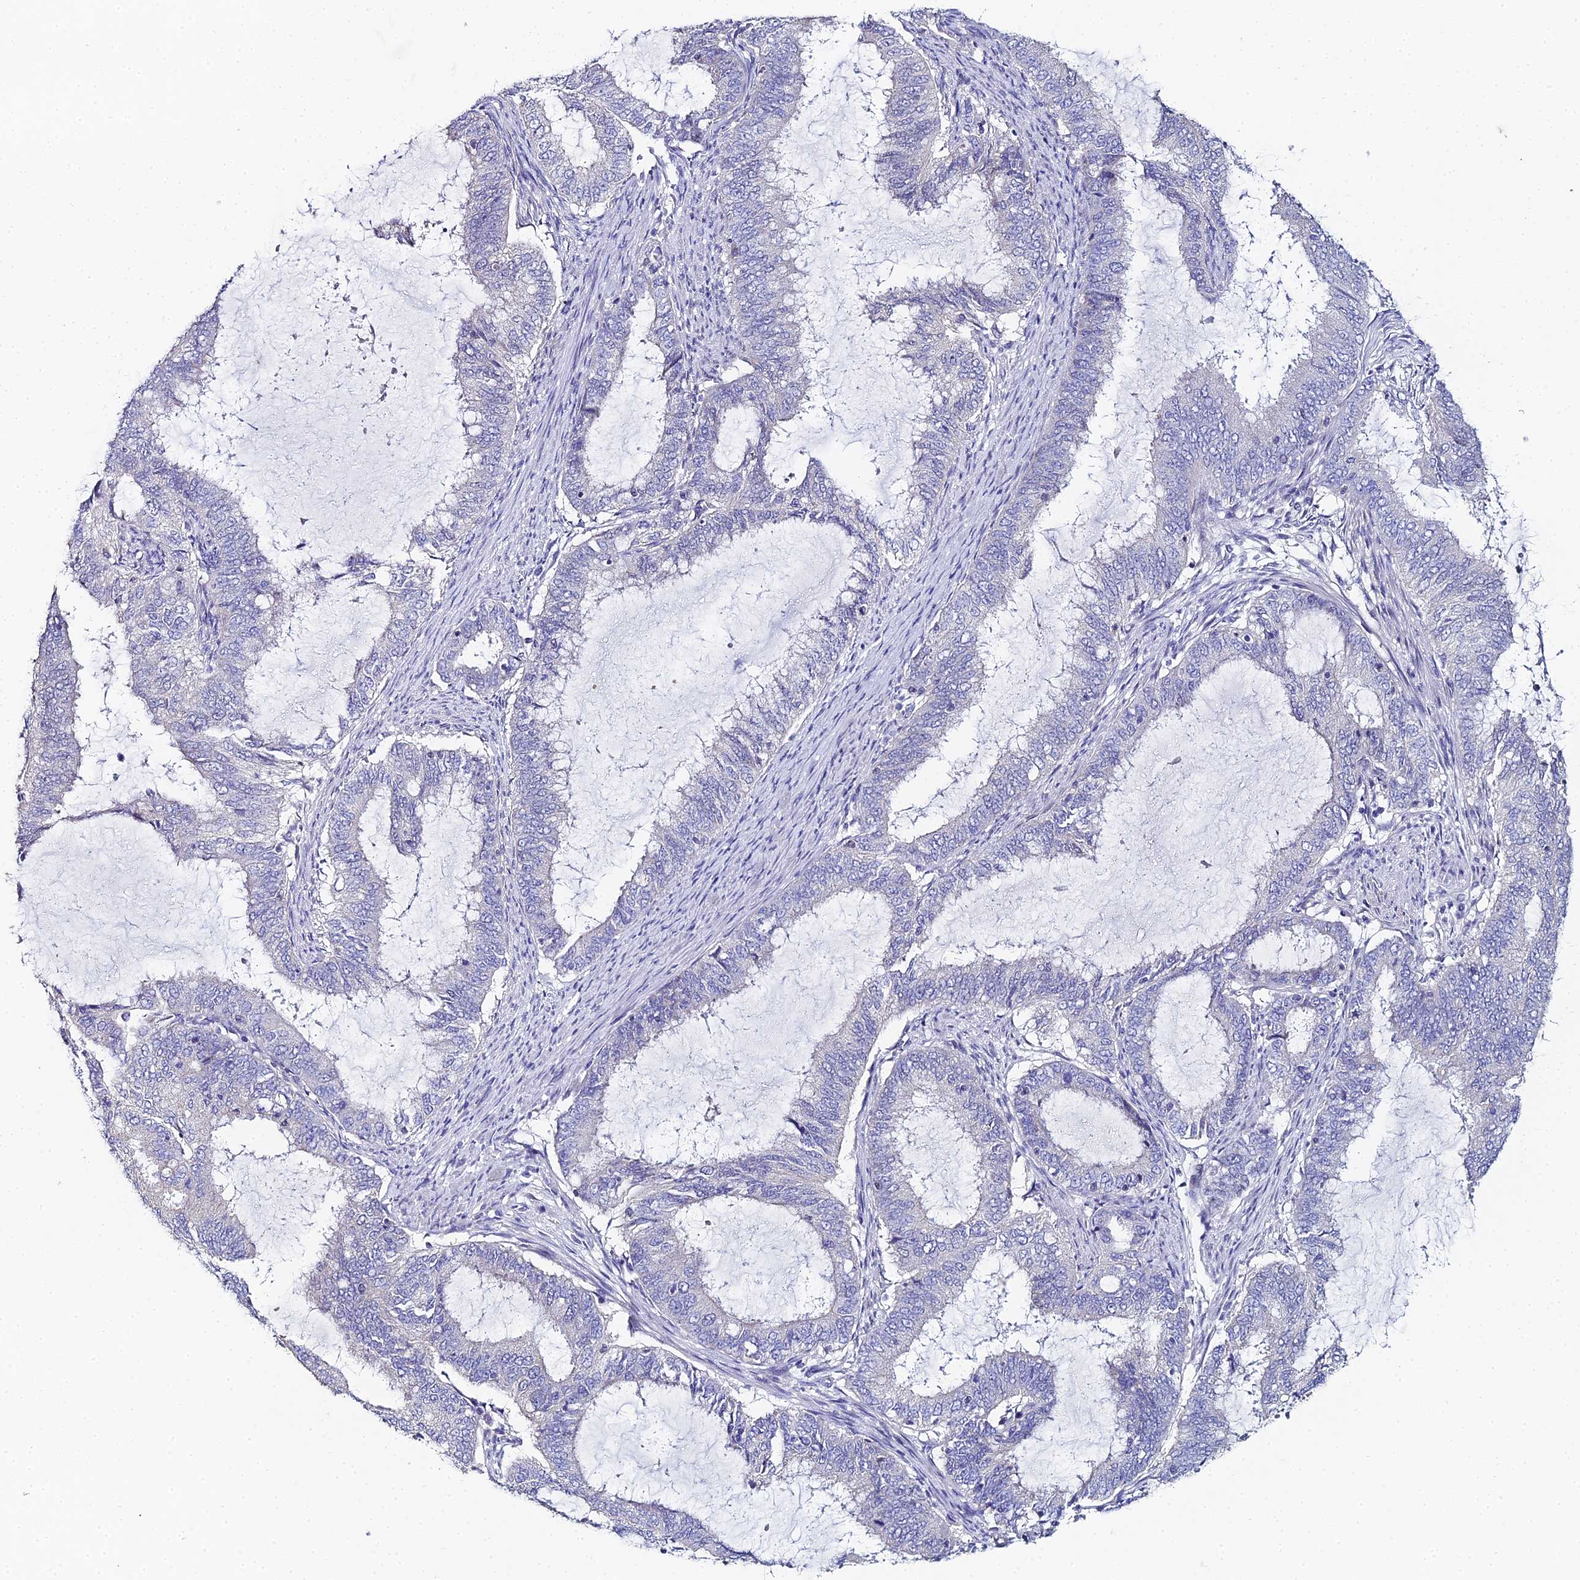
{"staining": {"intensity": "negative", "quantity": "none", "location": "none"}, "tissue": "endometrial cancer", "cell_type": "Tumor cells", "image_type": "cancer", "snomed": [{"axis": "morphology", "description": "Adenocarcinoma, NOS"}, {"axis": "topography", "description": "Endometrium"}], "caption": "Immunohistochemistry of adenocarcinoma (endometrial) exhibits no positivity in tumor cells.", "gene": "OCM", "patient": {"sex": "female", "age": 51}}